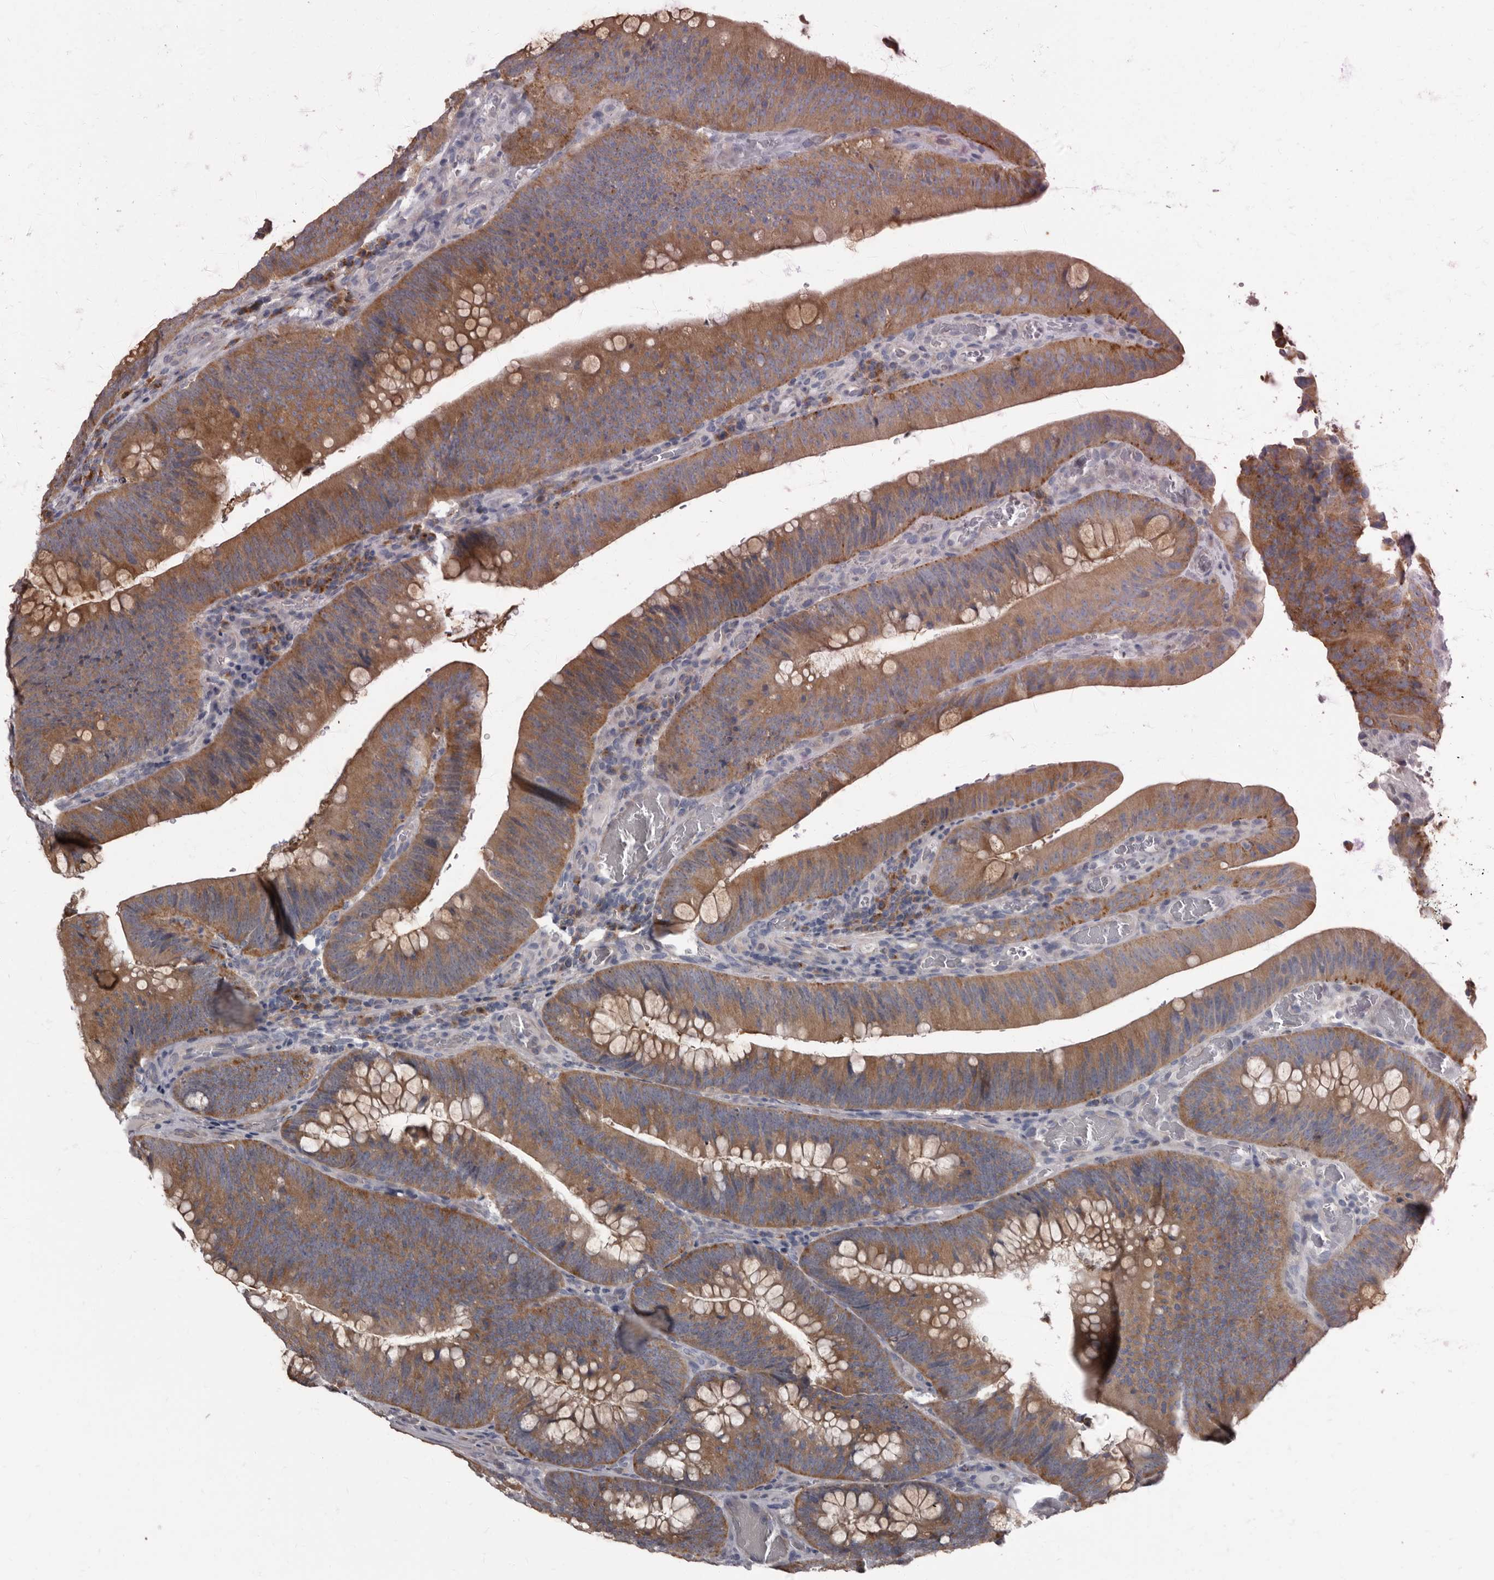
{"staining": {"intensity": "strong", "quantity": ">75%", "location": "cytoplasmic/membranous"}, "tissue": "colorectal cancer", "cell_type": "Tumor cells", "image_type": "cancer", "snomed": [{"axis": "morphology", "description": "Normal tissue, NOS"}, {"axis": "topography", "description": "Colon"}], "caption": "A high amount of strong cytoplasmic/membranous expression is present in approximately >75% of tumor cells in colorectal cancer tissue.", "gene": "TPD52L1", "patient": {"sex": "female", "age": 82}}